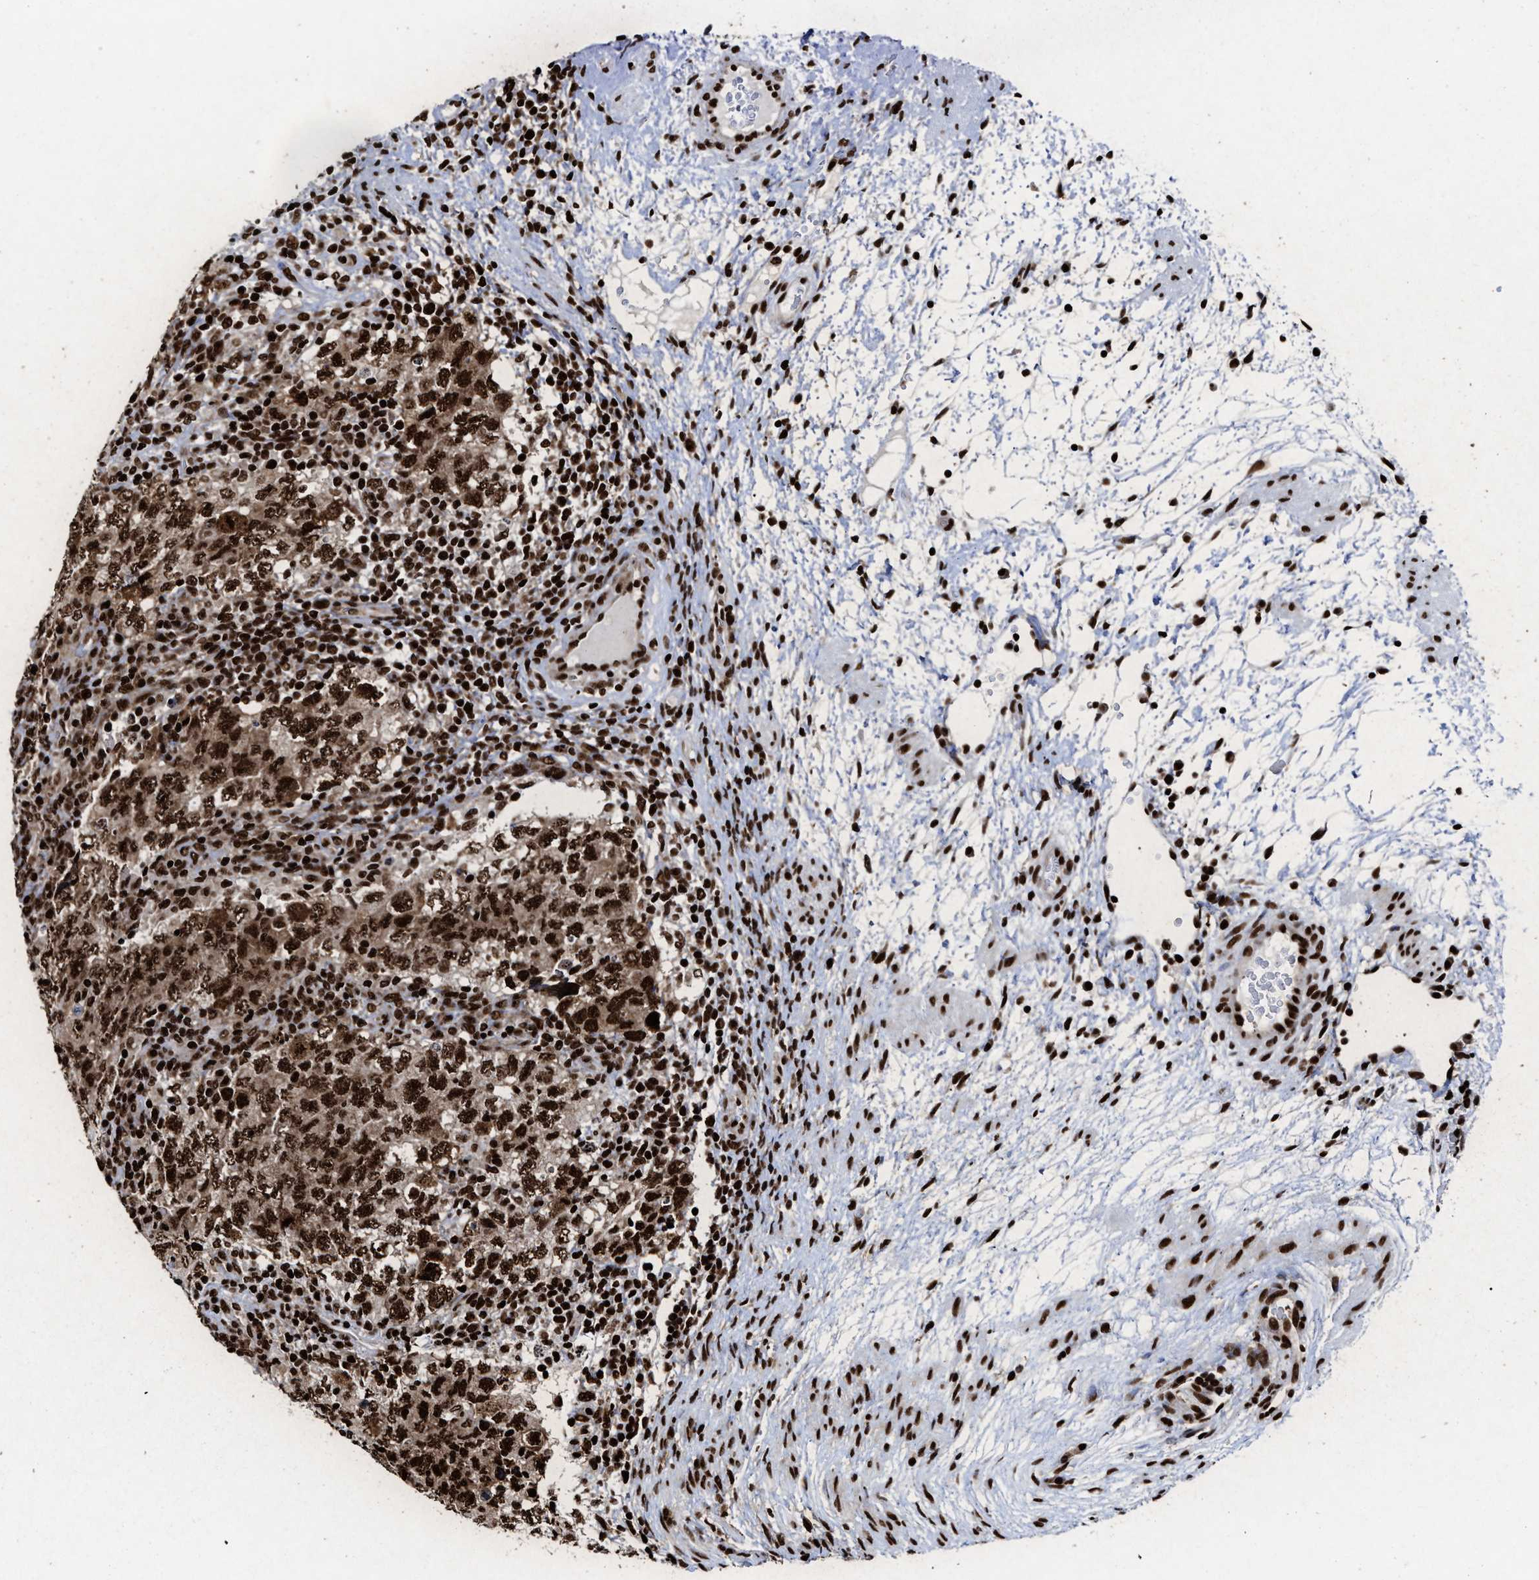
{"staining": {"intensity": "strong", "quantity": ">75%", "location": "cytoplasmic/membranous,nuclear"}, "tissue": "testis cancer", "cell_type": "Tumor cells", "image_type": "cancer", "snomed": [{"axis": "morphology", "description": "Carcinoma, Embryonal, NOS"}, {"axis": "topography", "description": "Testis"}], "caption": "The photomicrograph displays immunohistochemical staining of testis cancer (embryonal carcinoma). There is strong cytoplasmic/membranous and nuclear staining is identified in approximately >75% of tumor cells.", "gene": "ALYREF", "patient": {"sex": "male", "age": 26}}